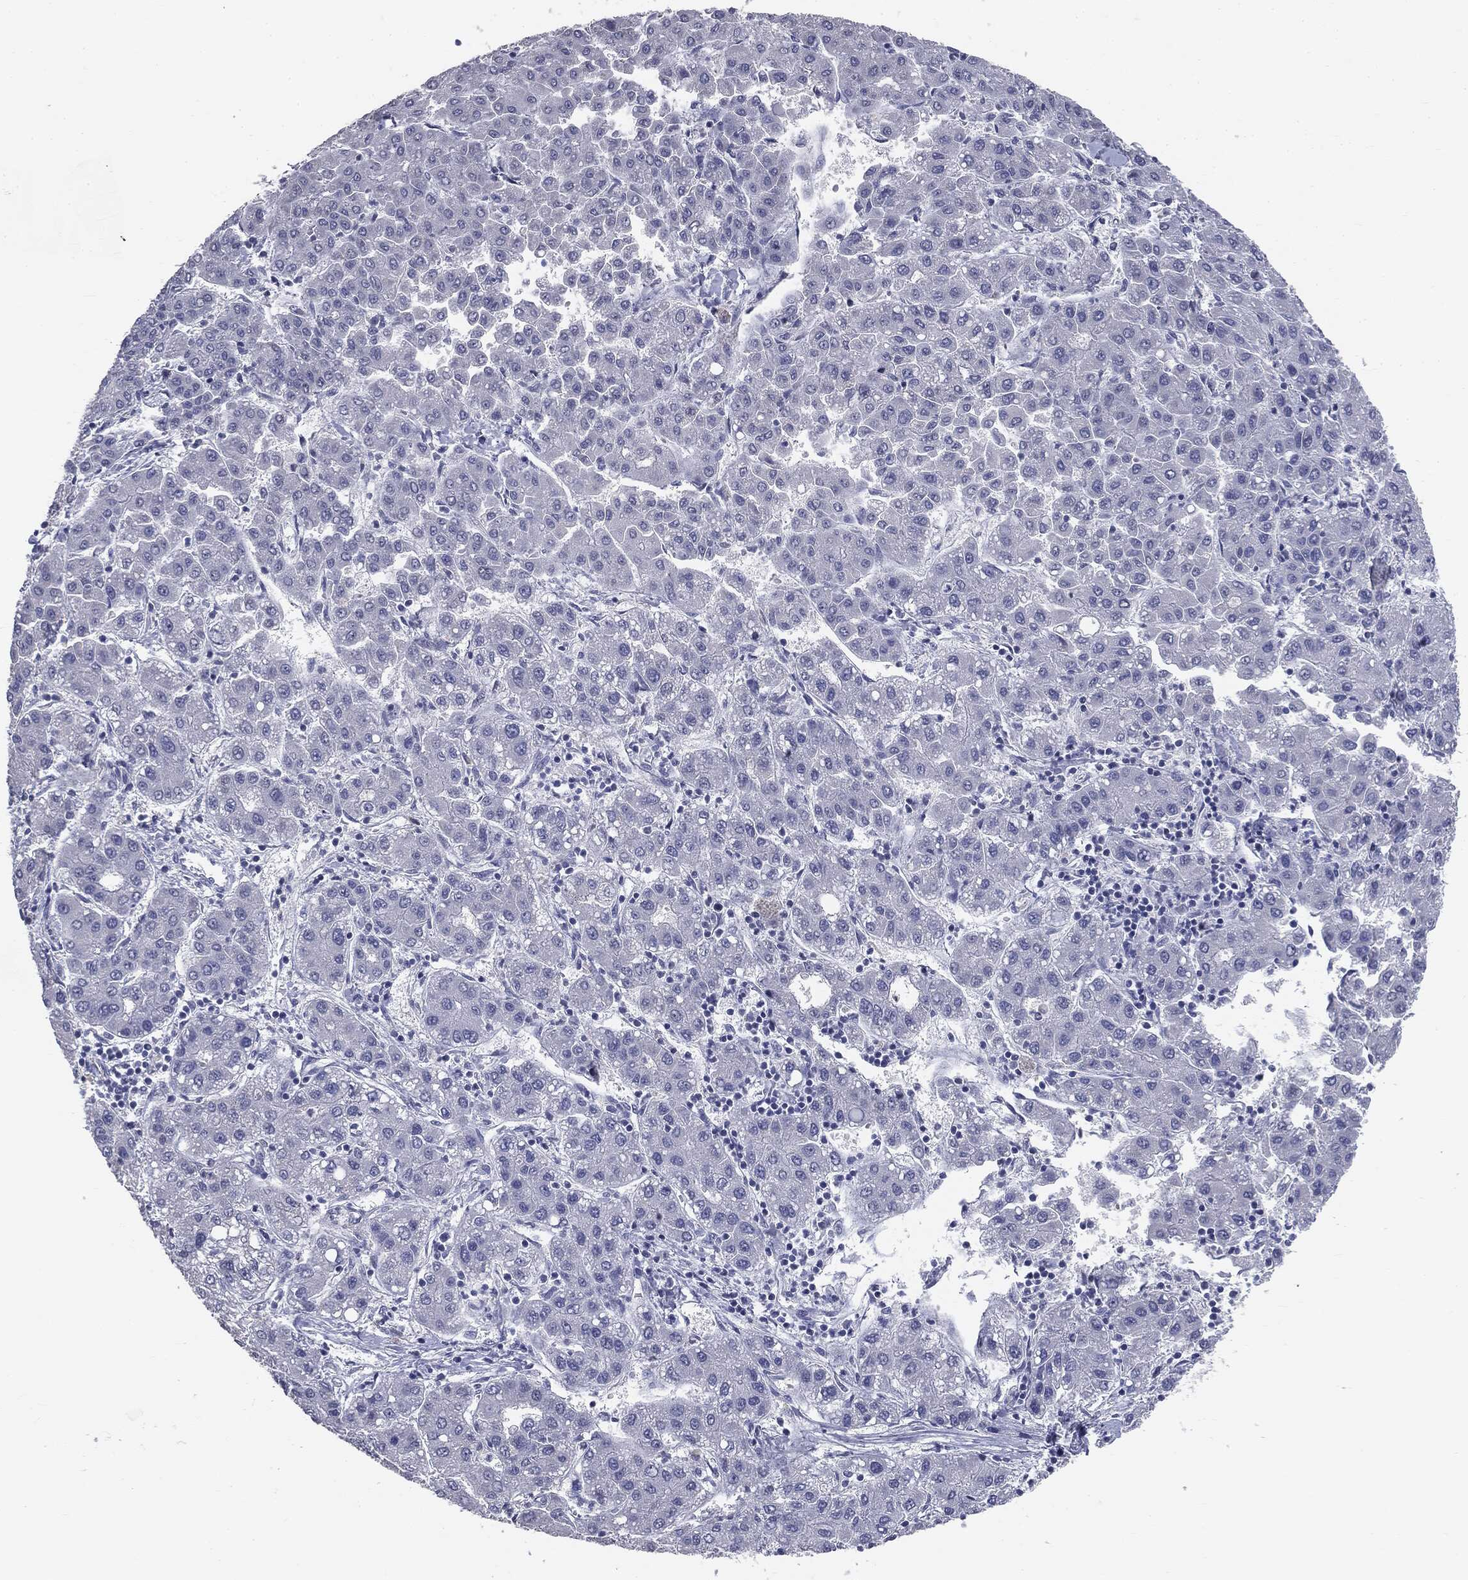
{"staining": {"intensity": "negative", "quantity": "none", "location": "none"}, "tissue": "liver cancer", "cell_type": "Tumor cells", "image_type": "cancer", "snomed": [{"axis": "morphology", "description": "Carcinoma, Hepatocellular, NOS"}, {"axis": "topography", "description": "Liver"}], "caption": "Immunohistochemistry (IHC) of human liver cancer (hepatocellular carcinoma) exhibits no expression in tumor cells.", "gene": "AFP", "patient": {"sex": "male", "age": 65}}